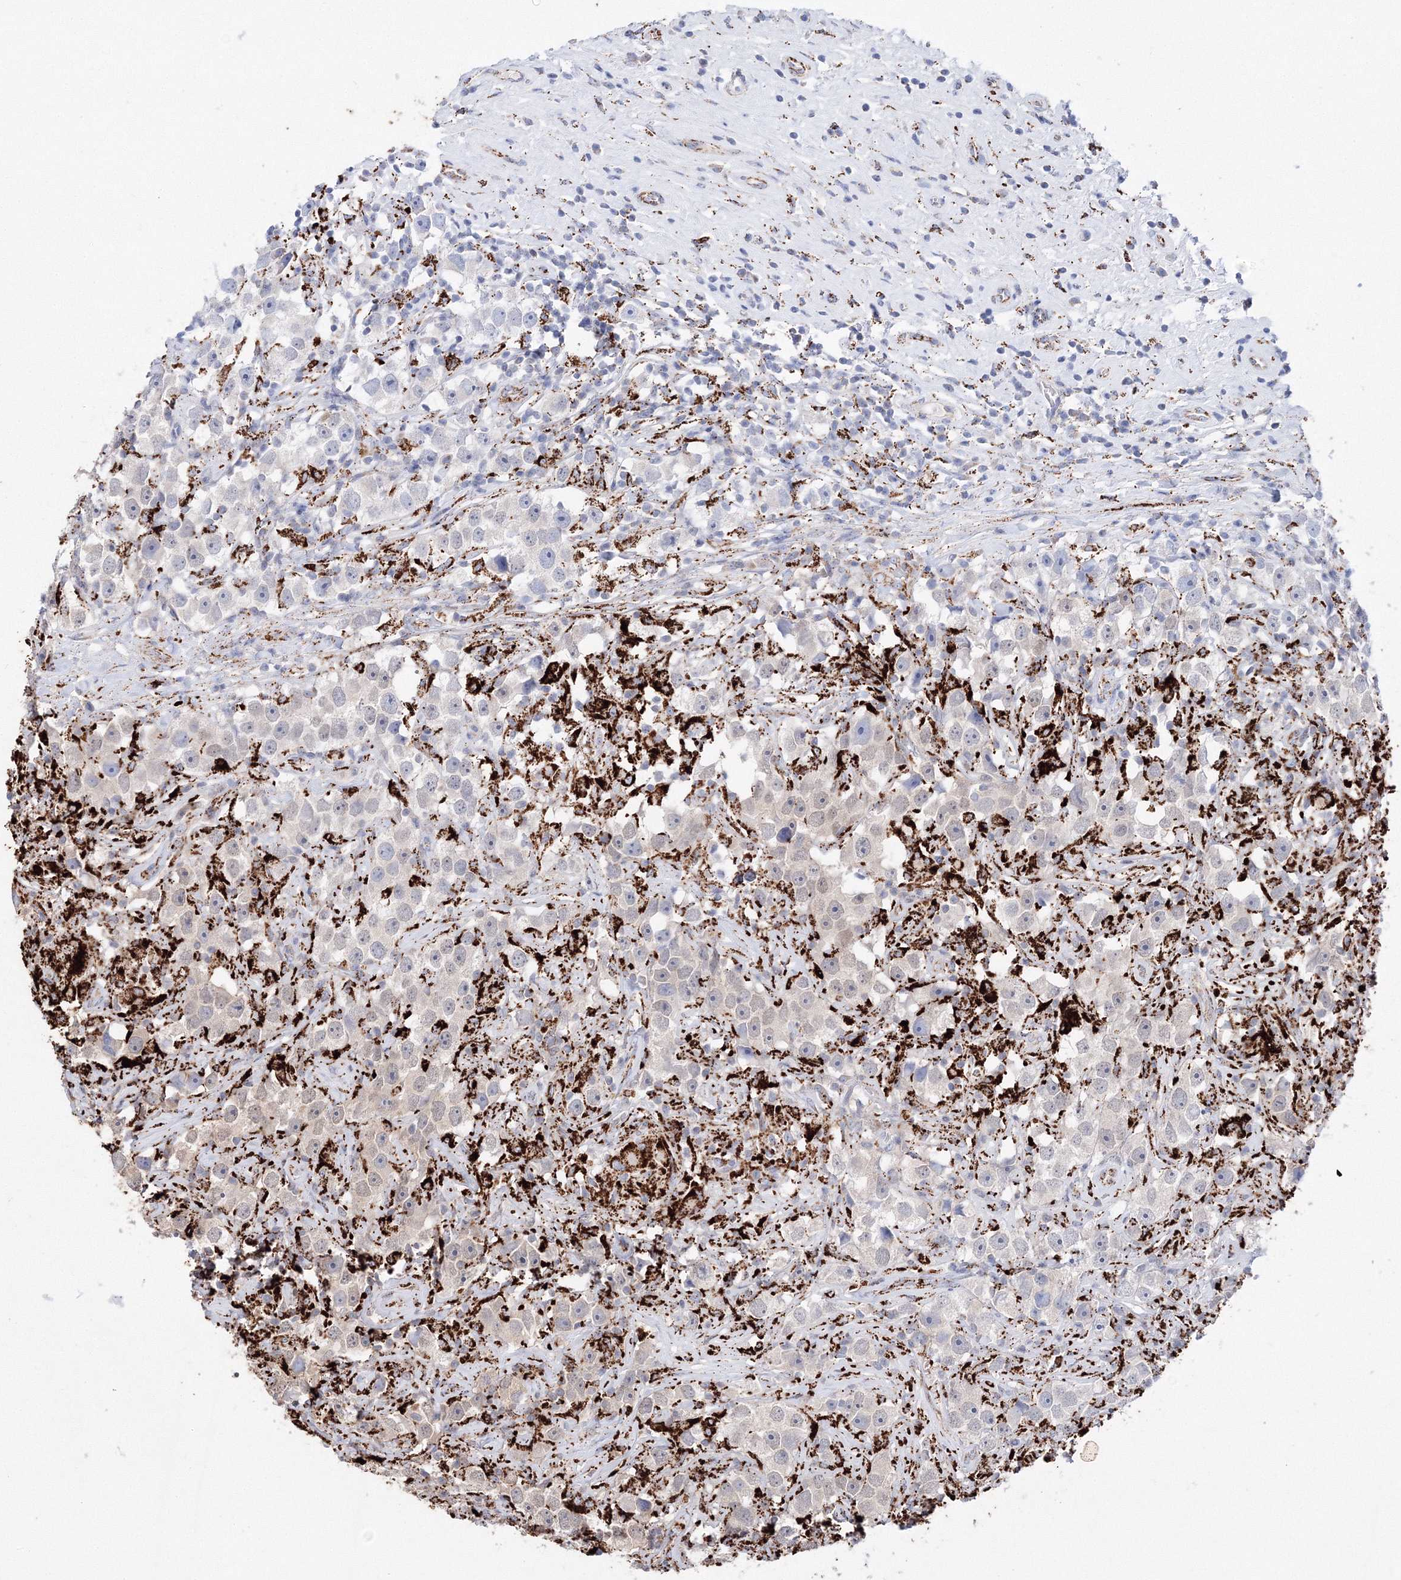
{"staining": {"intensity": "negative", "quantity": "none", "location": "none"}, "tissue": "testis cancer", "cell_type": "Tumor cells", "image_type": "cancer", "snomed": [{"axis": "morphology", "description": "Seminoma, NOS"}, {"axis": "topography", "description": "Testis"}], "caption": "Protein analysis of testis seminoma reveals no significant staining in tumor cells.", "gene": "MERTK", "patient": {"sex": "male", "age": 49}}